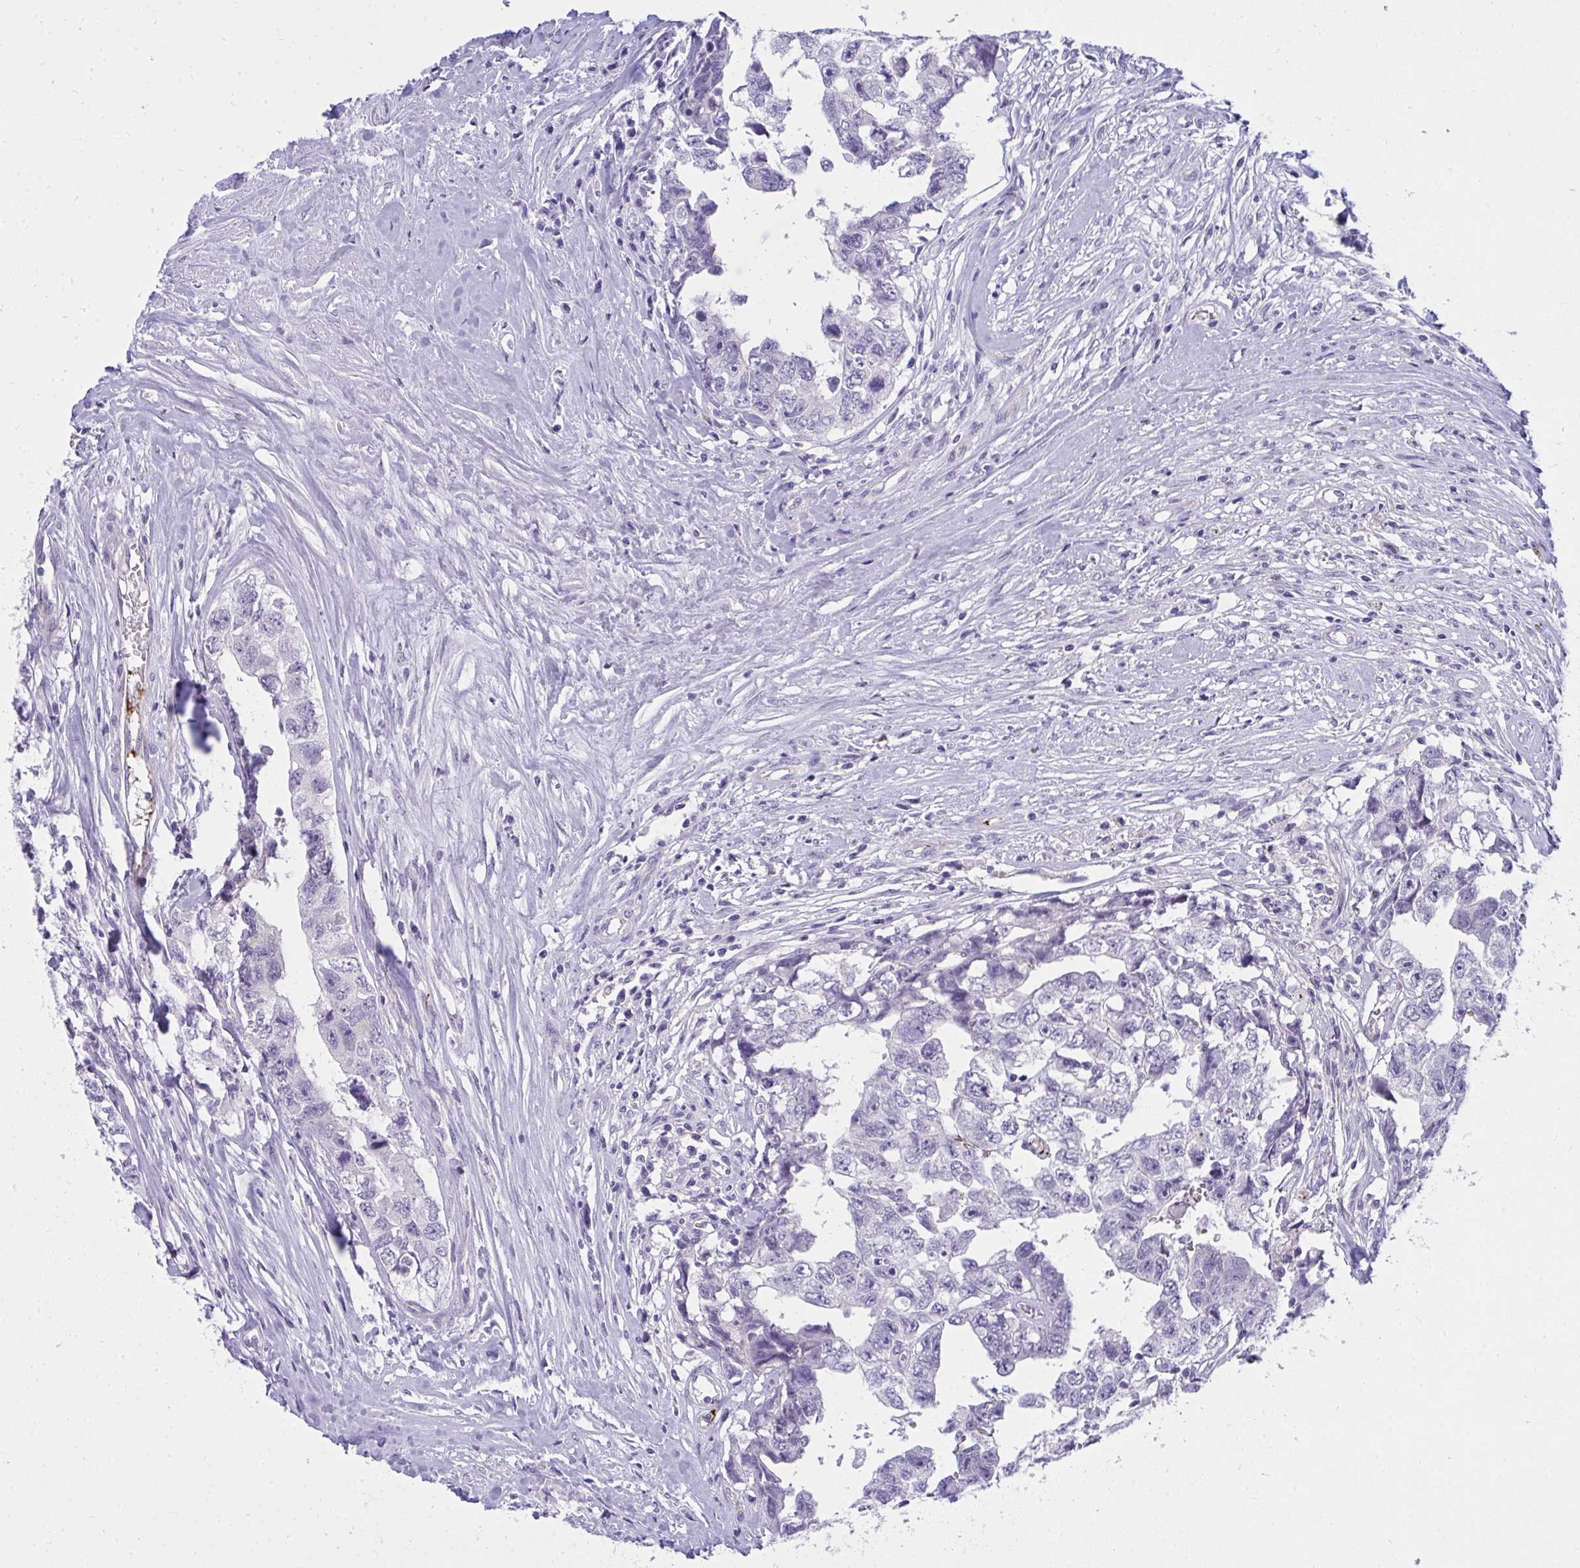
{"staining": {"intensity": "negative", "quantity": "none", "location": "none"}, "tissue": "testis cancer", "cell_type": "Tumor cells", "image_type": "cancer", "snomed": [{"axis": "morphology", "description": "Carcinoma, Embryonal, NOS"}, {"axis": "topography", "description": "Testis"}], "caption": "Immunohistochemical staining of testis cancer demonstrates no significant positivity in tumor cells.", "gene": "TSBP1", "patient": {"sex": "male", "age": 22}}